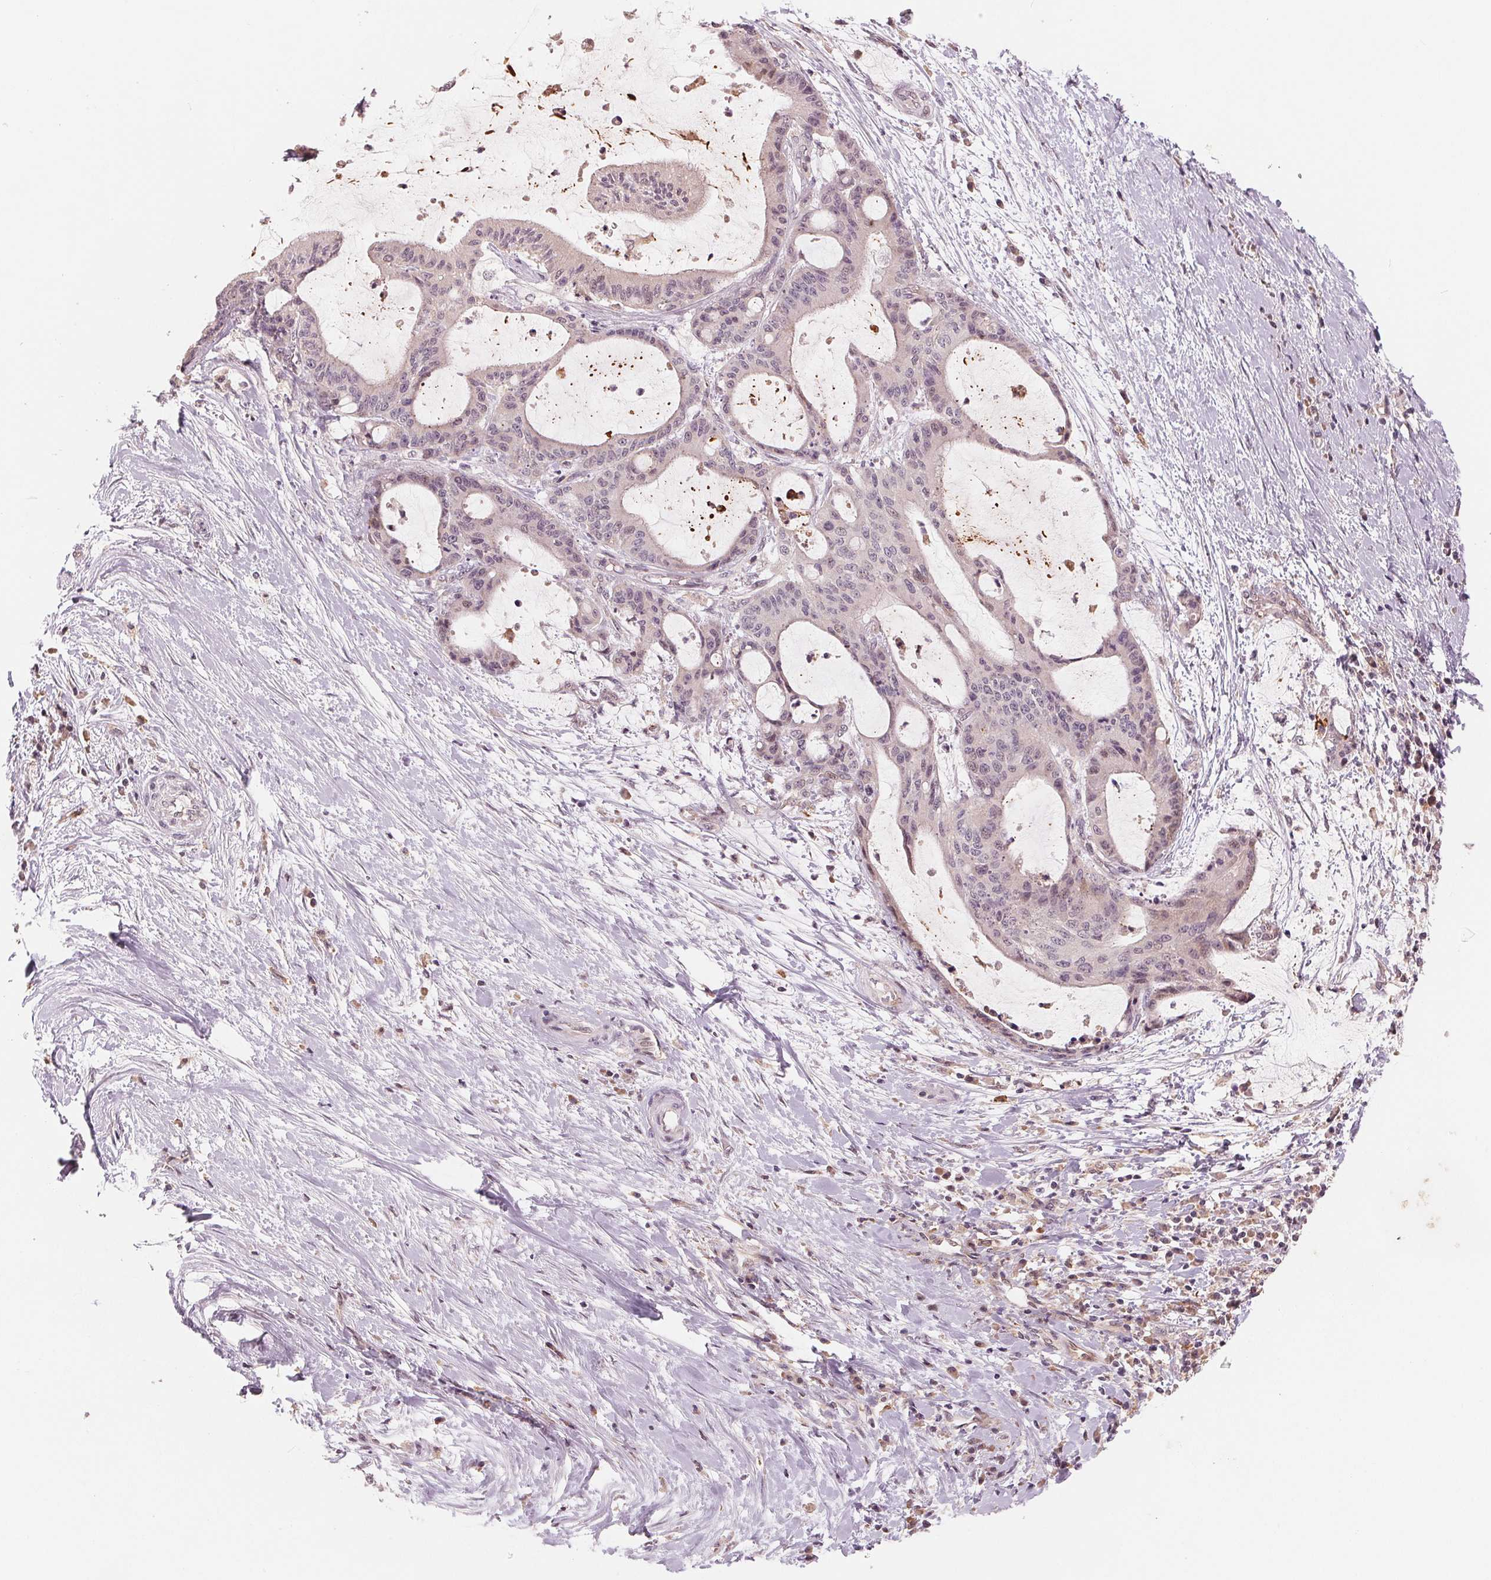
{"staining": {"intensity": "weak", "quantity": "<25%", "location": "nuclear"}, "tissue": "liver cancer", "cell_type": "Tumor cells", "image_type": "cancer", "snomed": [{"axis": "morphology", "description": "Cholangiocarcinoma"}, {"axis": "topography", "description": "Liver"}], "caption": "Protein analysis of cholangiocarcinoma (liver) exhibits no significant expression in tumor cells. (DAB immunohistochemistry (IHC) visualized using brightfield microscopy, high magnification).", "gene": "IL9R", "patient": {"sex": "female", "age": 73}}